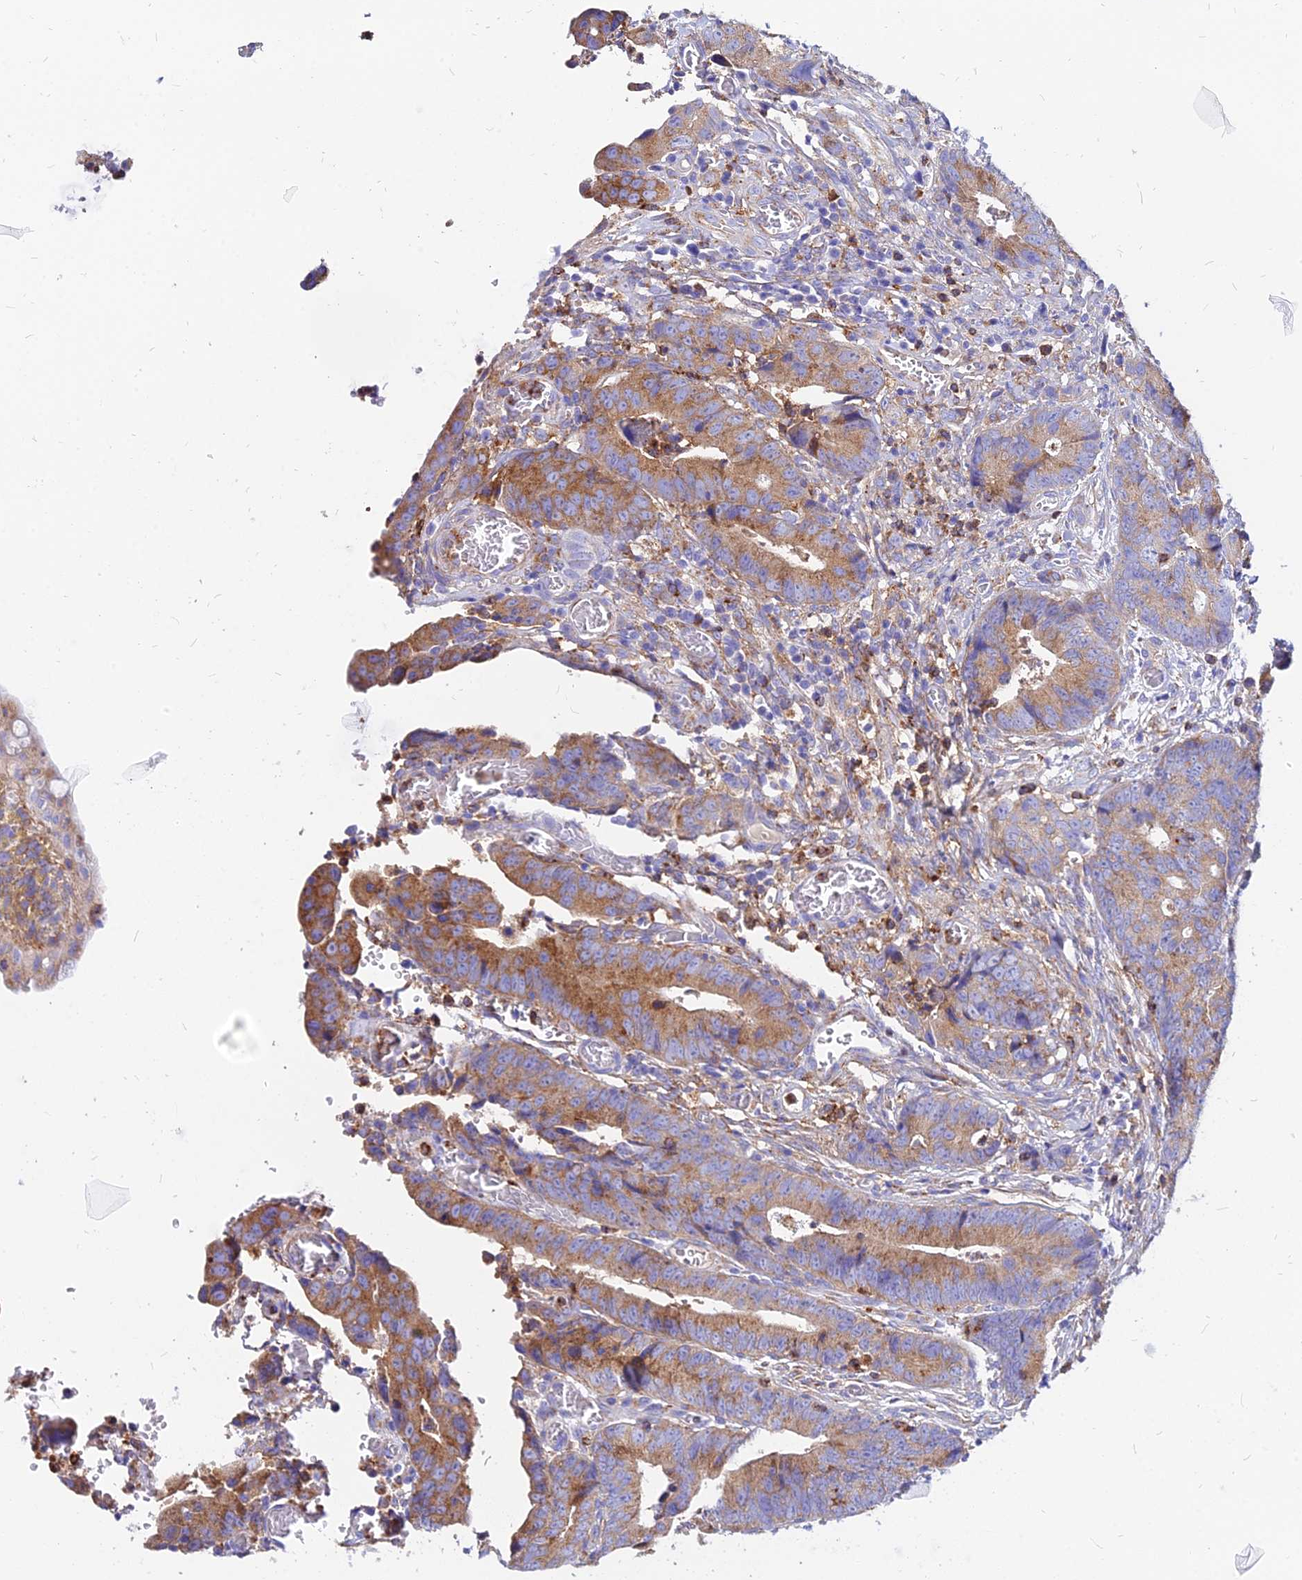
{"staining": {"intensity": "strong", "quantity": "25%-75%", "location": "cytoplasmic/membranous"}, "tissue": "colorectal cancer", "cell_type": "Tumor cells", "image_type": "cancer", "snomed": [{"axis": "morphology", "description": "Adenocarcinoma, NOS"}, {"axis": "topography", "description": "Colon"}], "caption": "Protein expression by immunohistochemistry (IHC) reveals strong cytoplasmic/membranous expression in about 25%-75% of tumor cells in colorectal cancer.", "gene": "AGTRAP", "patient": {"sex": "female", "age": 57}}